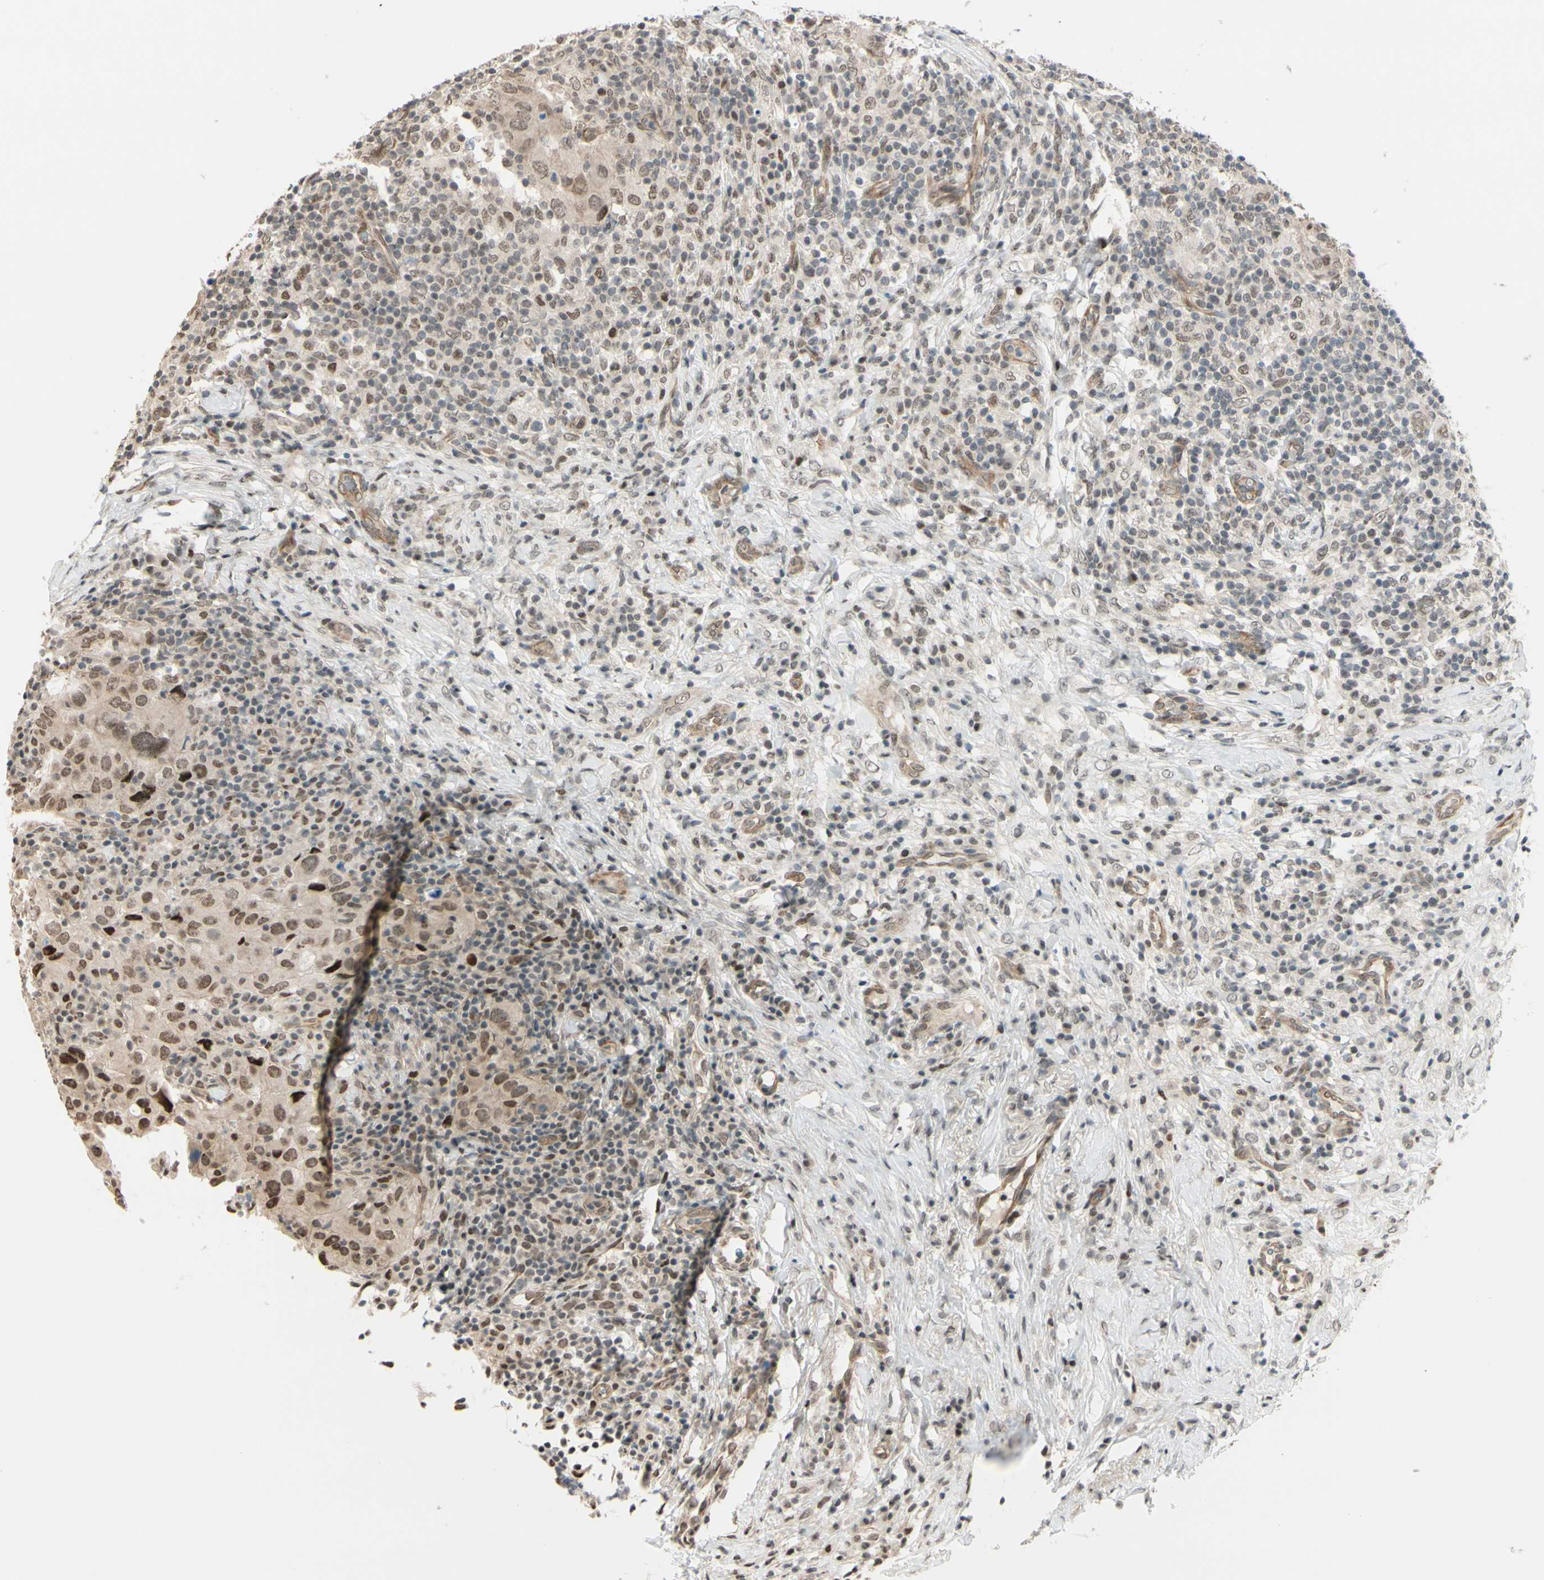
{"staining": {"intensity": "moderate", "quantity": ">75%", "location": "cytoplasmic/membranous,nuclear"}, "tissue": "breast cancer", "cell_type": "Tumor cells", "image_type": "cancer", "snomed": [{"axis": "morphology", "description": "Duct carcinoma"}, {"axis": "topography", "description": "Breast"}], "caption": "Breast cancer stained with immunohistochemistry (IHC) demonstrates moderate cytoplasmic/membranous and nuclear expression in about >75% of tumor cells.", "gene": "SUFU", "patient": {"sex": "female", "age": 37}}